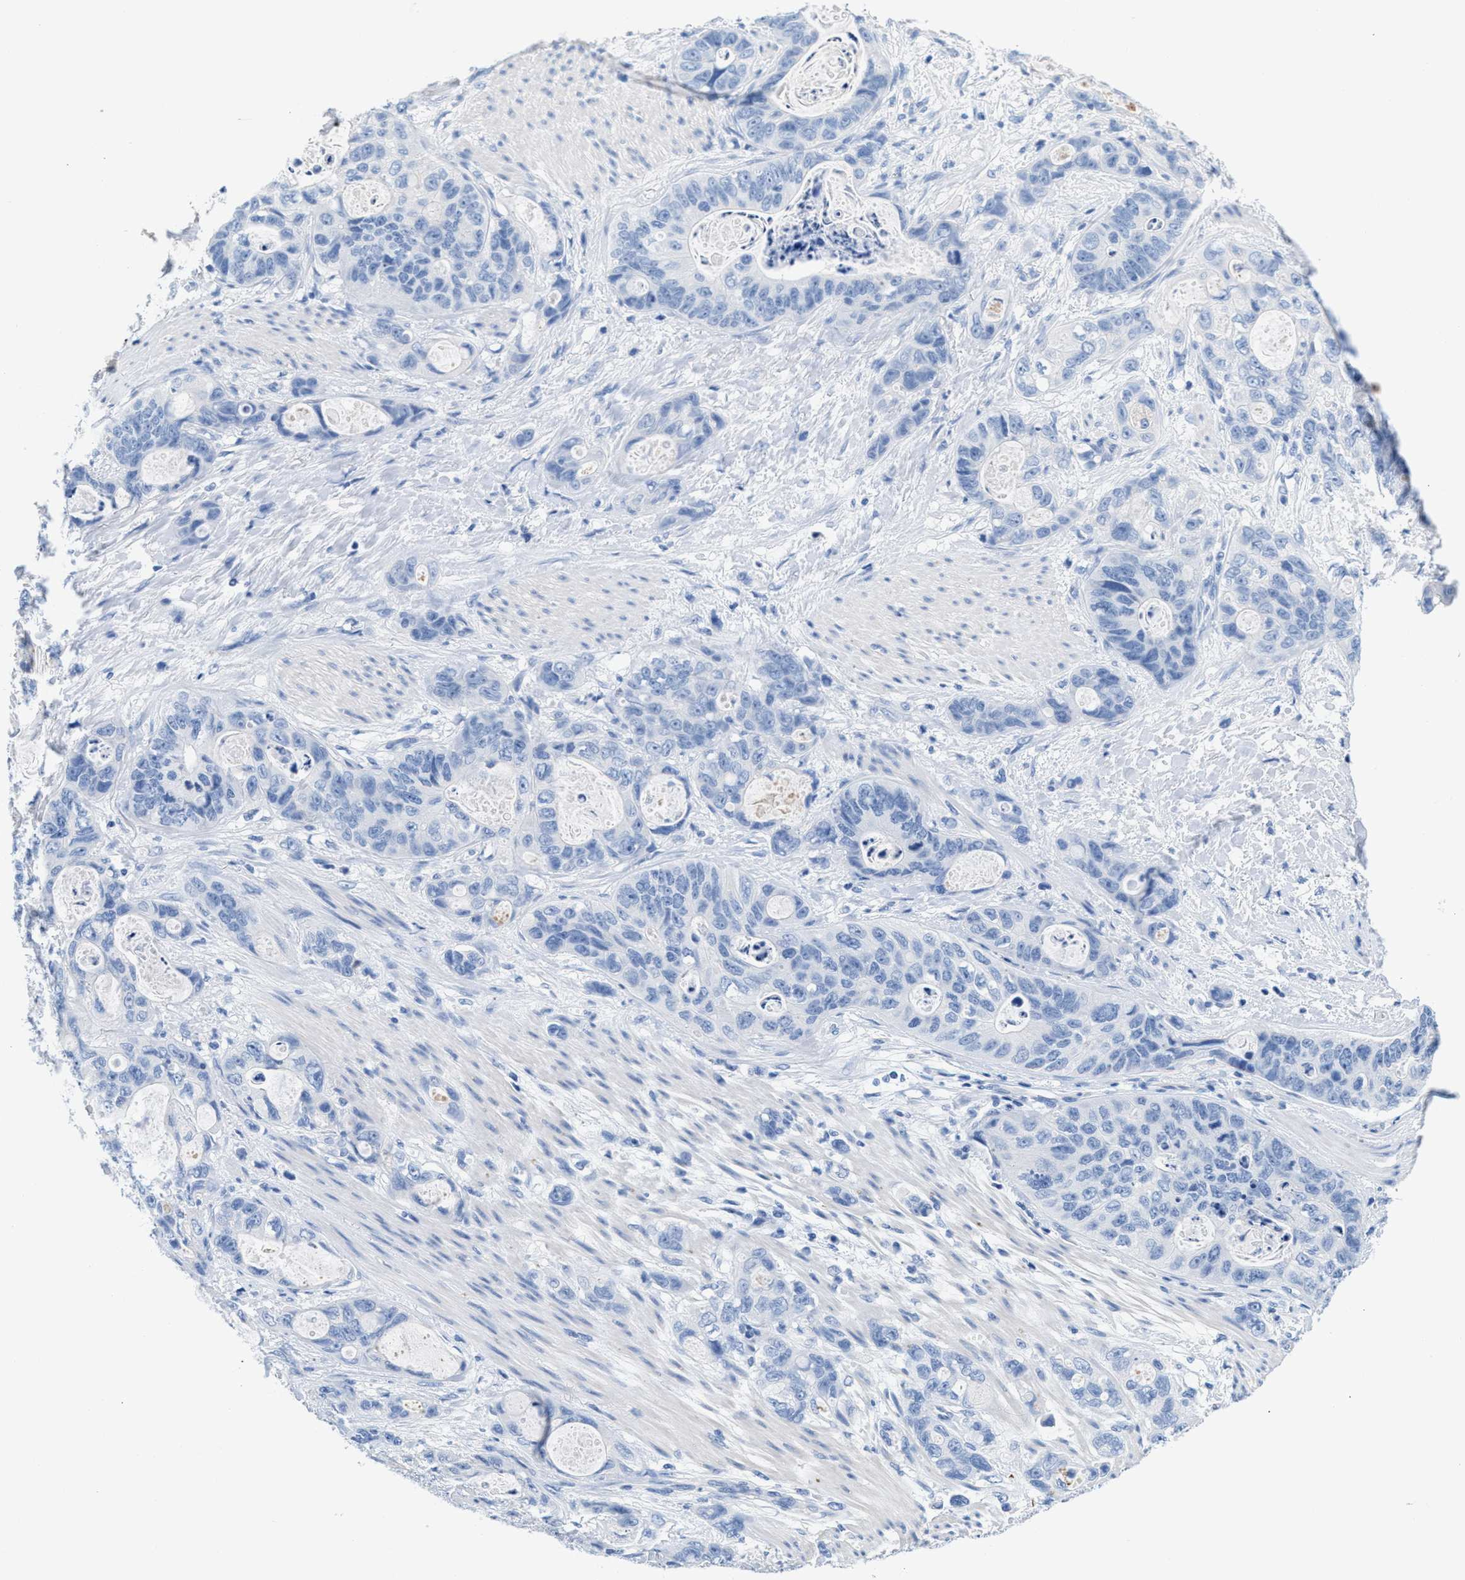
{"staining": {"intensity": "negative", "quantity": "none", "location": "none"}, "tissue": "stomach cancer", "cell_type": "Tumor cells", "image_type": "cancer", "snomed": [{"axis": "morphology", "description": "Normal tissue, NOS"}, {"axis": "morphology", "description": "Adenocarcinoma, NOS"}, {"axis": "topography", "description": "Stomach"}], "caption": "Tumor cells show no significant expression in stomach cancer (adenocarcinoma).", "gene": "SLFN13", "patient": {"sex": "female", "age": 89}}